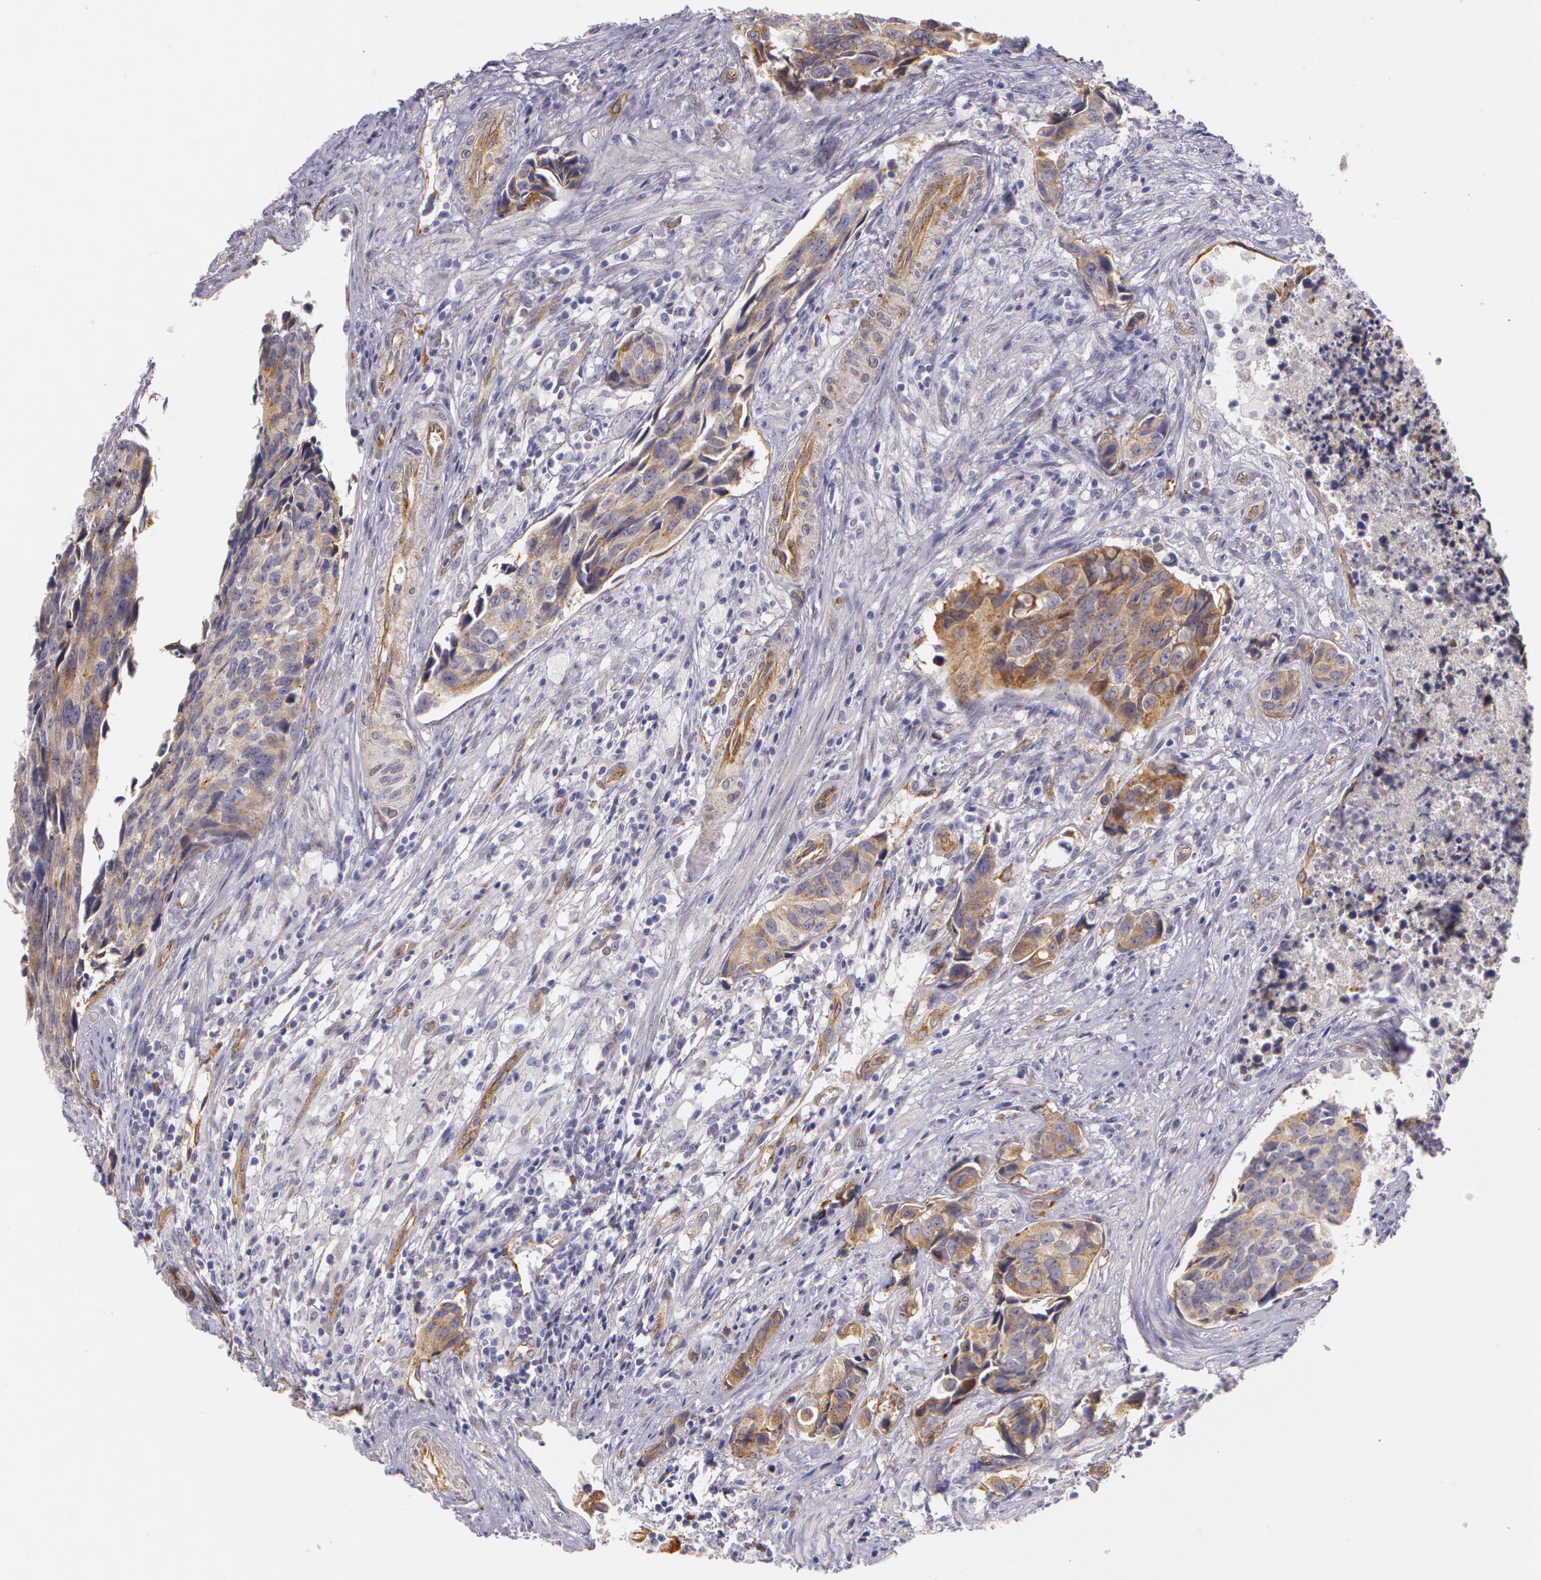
{"staining": {"intensity": "moderate", "quantity": "25%-75%", "location": "cytoplasmic/membranous"}, "tissue": "urothelial cancer", "cell_type": "Tumor cells", "image_type": "cancer", "snomed": [{"axis": "morphology", "description": "Urothelial carcinoma, High grade"}, {"axis": "topography", "description": "Urinary bladder"}], "caption": "Immunohistochemistry (IHC) histopathology image of urothelial cancer stained for a protein (brown), which exhibits medium levels of moderate cytoplasmic/membranous expression in about 25%-75% of tumor cells.", "gene": "APP", "patient": {"sex": "male", "age": 81}}